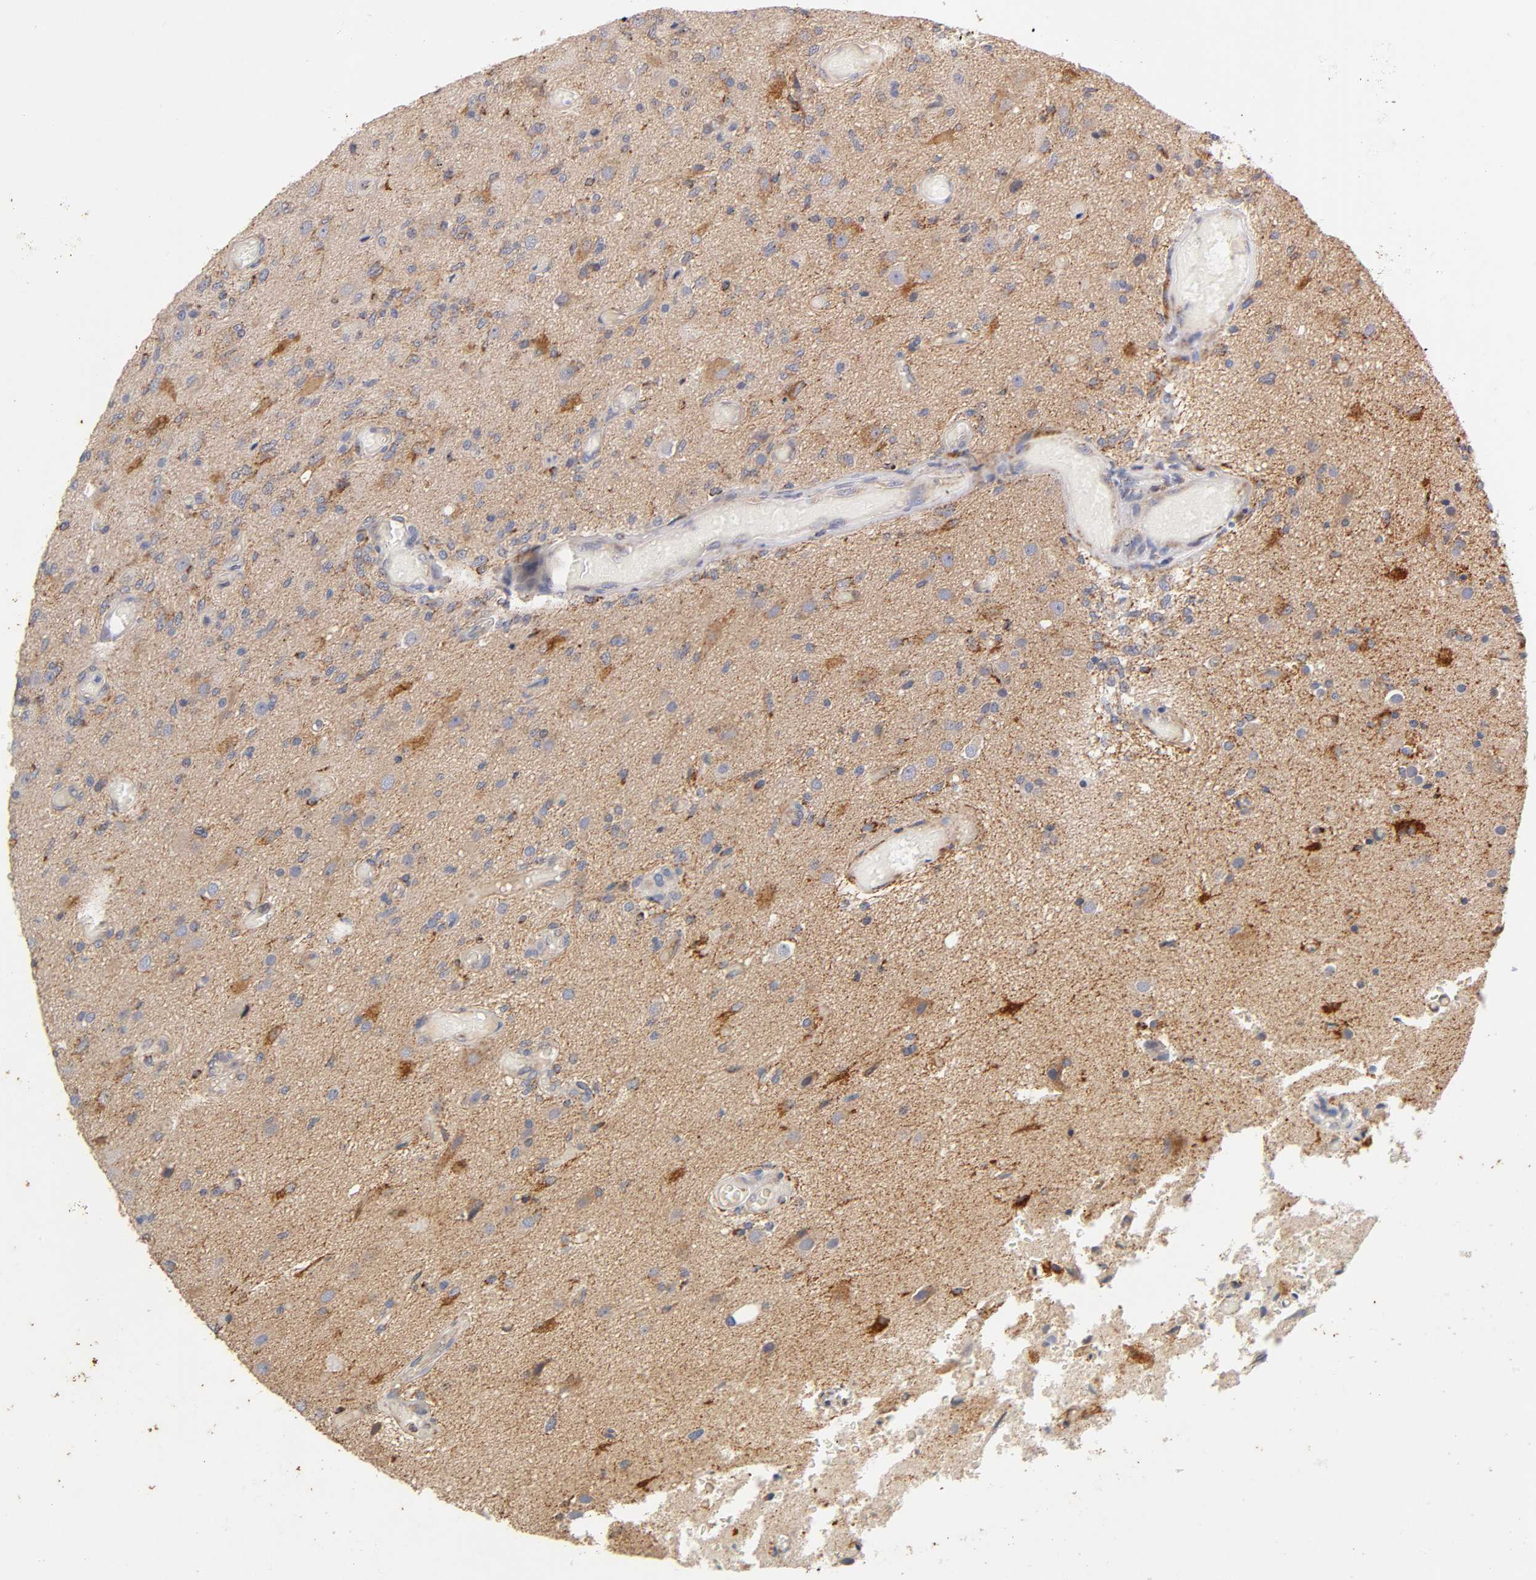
{"staining": {"intensity": "moderate", "quantity": "25%-75%", "location": "cytoplasmic/membranous"}, "tissue": "glioma", "cell_type": "Tumor cells", "image_type": "cancer", "snomed": [{"axis": "morphology", "description": "Normal tissue, NOS"}, {"axis": "morphology", "description": "Glioma, malignant, High grade"}, {"axis": "topography", "description": "Cerebral cortex"}], "caption": "Moderate cytoplasmic/membranous protein expression is seen in approximately 25%-75% of tumor cells in glioma.", "gene": "ISG15", "patient": {"sex": "male", "age": 77}}